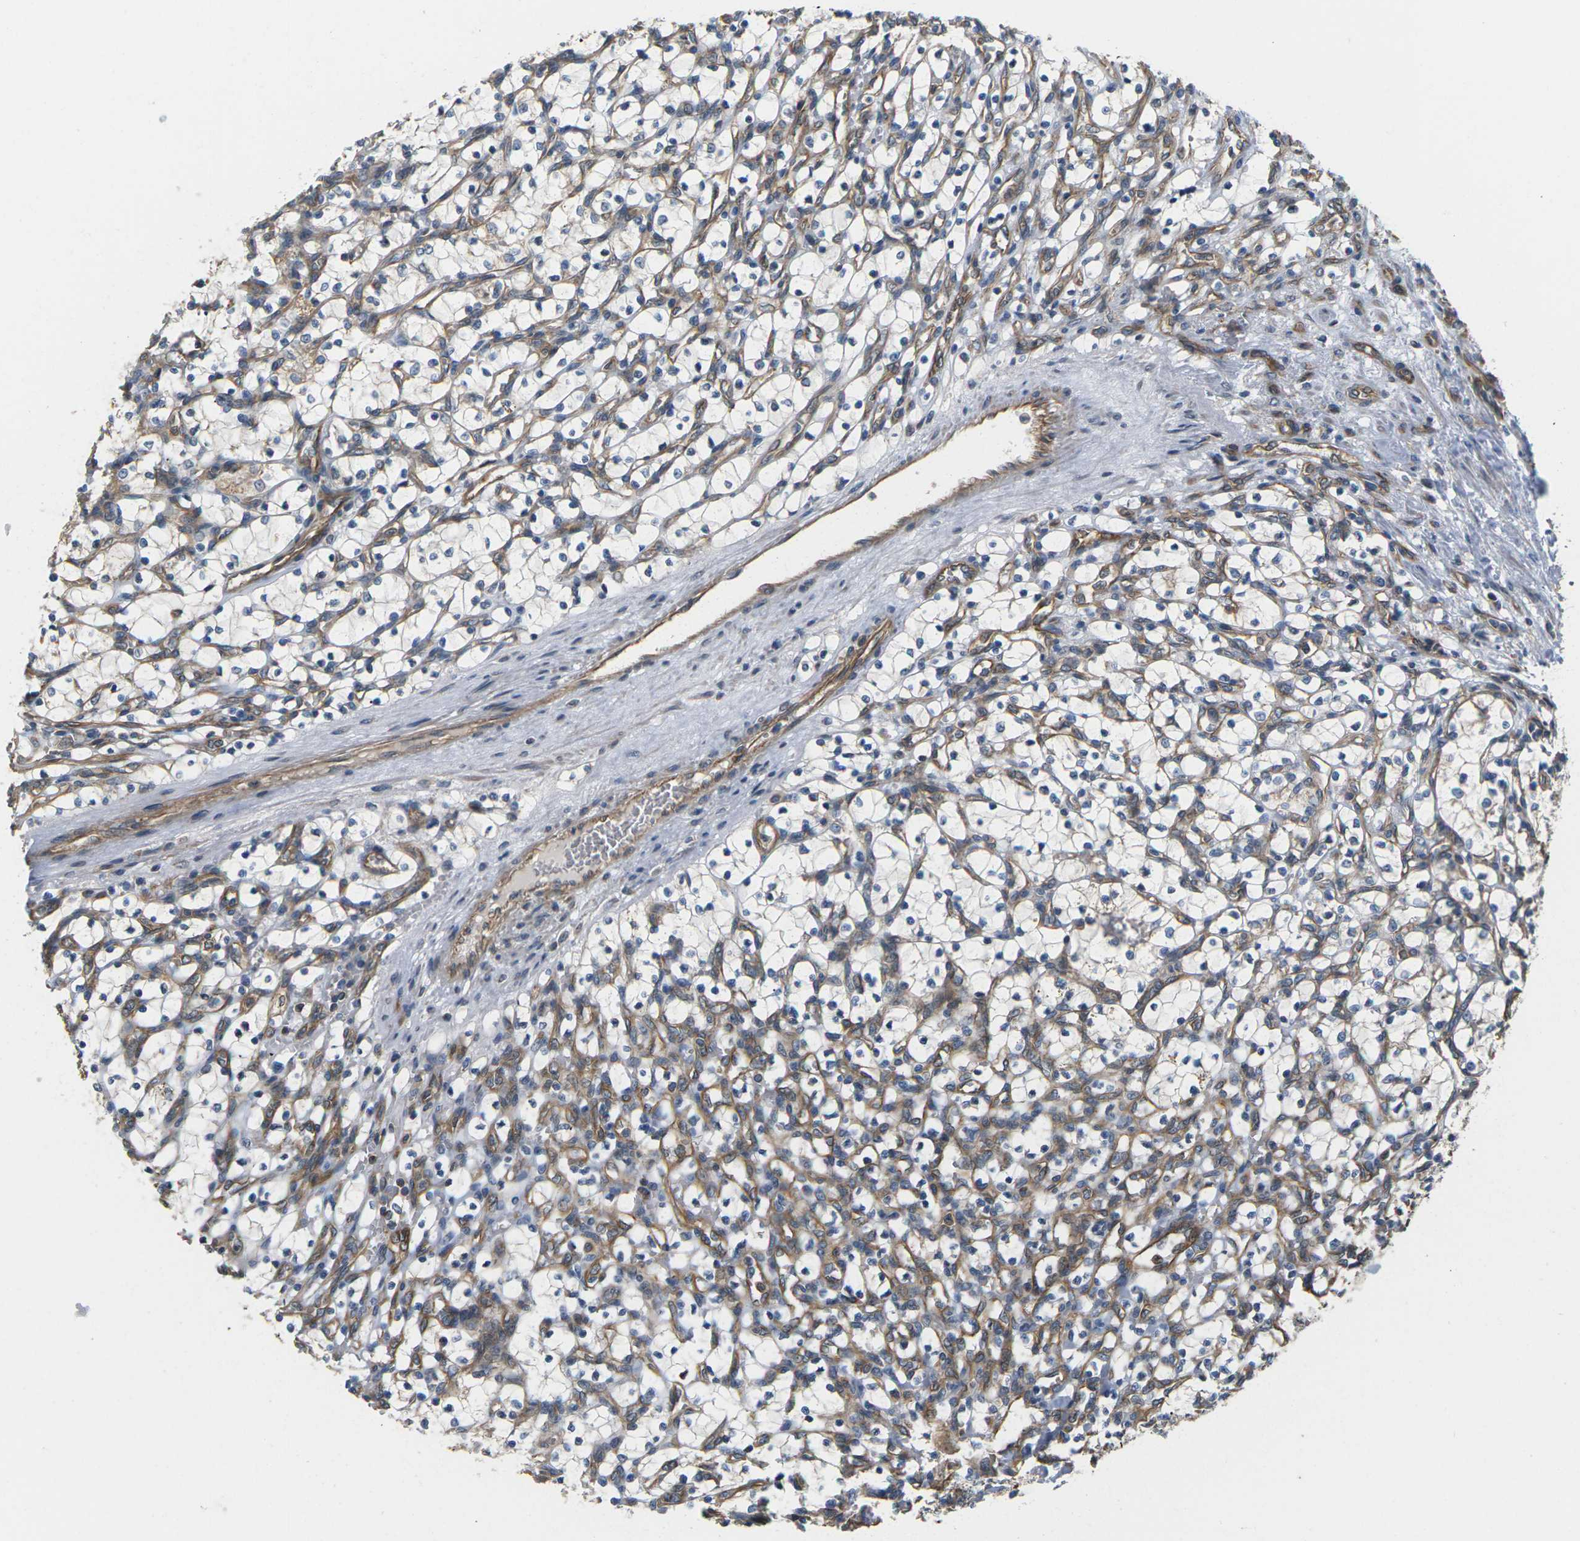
{"staining": {"intensity": "moderate", "quantity": "<25%", "location": "cytoplasmic/membranous"}, "tissue": "renal cancer", "cell_type": "Tumor cells", "image_type": "cancer", "snomed": [{"axis": "morphology", "description": "Adenocarcinoma, NOS"}, {"axis": "topography", "description": "Kidney"}], "caption": "Human renal adenocarcinoma stained for a protein (brown) shows moderate cytoplasmic/membranous positive staining in approximately <25% of tumor cells.", "gene": "PCDHB4", "patient": {"sex": "female", "age": 69}}